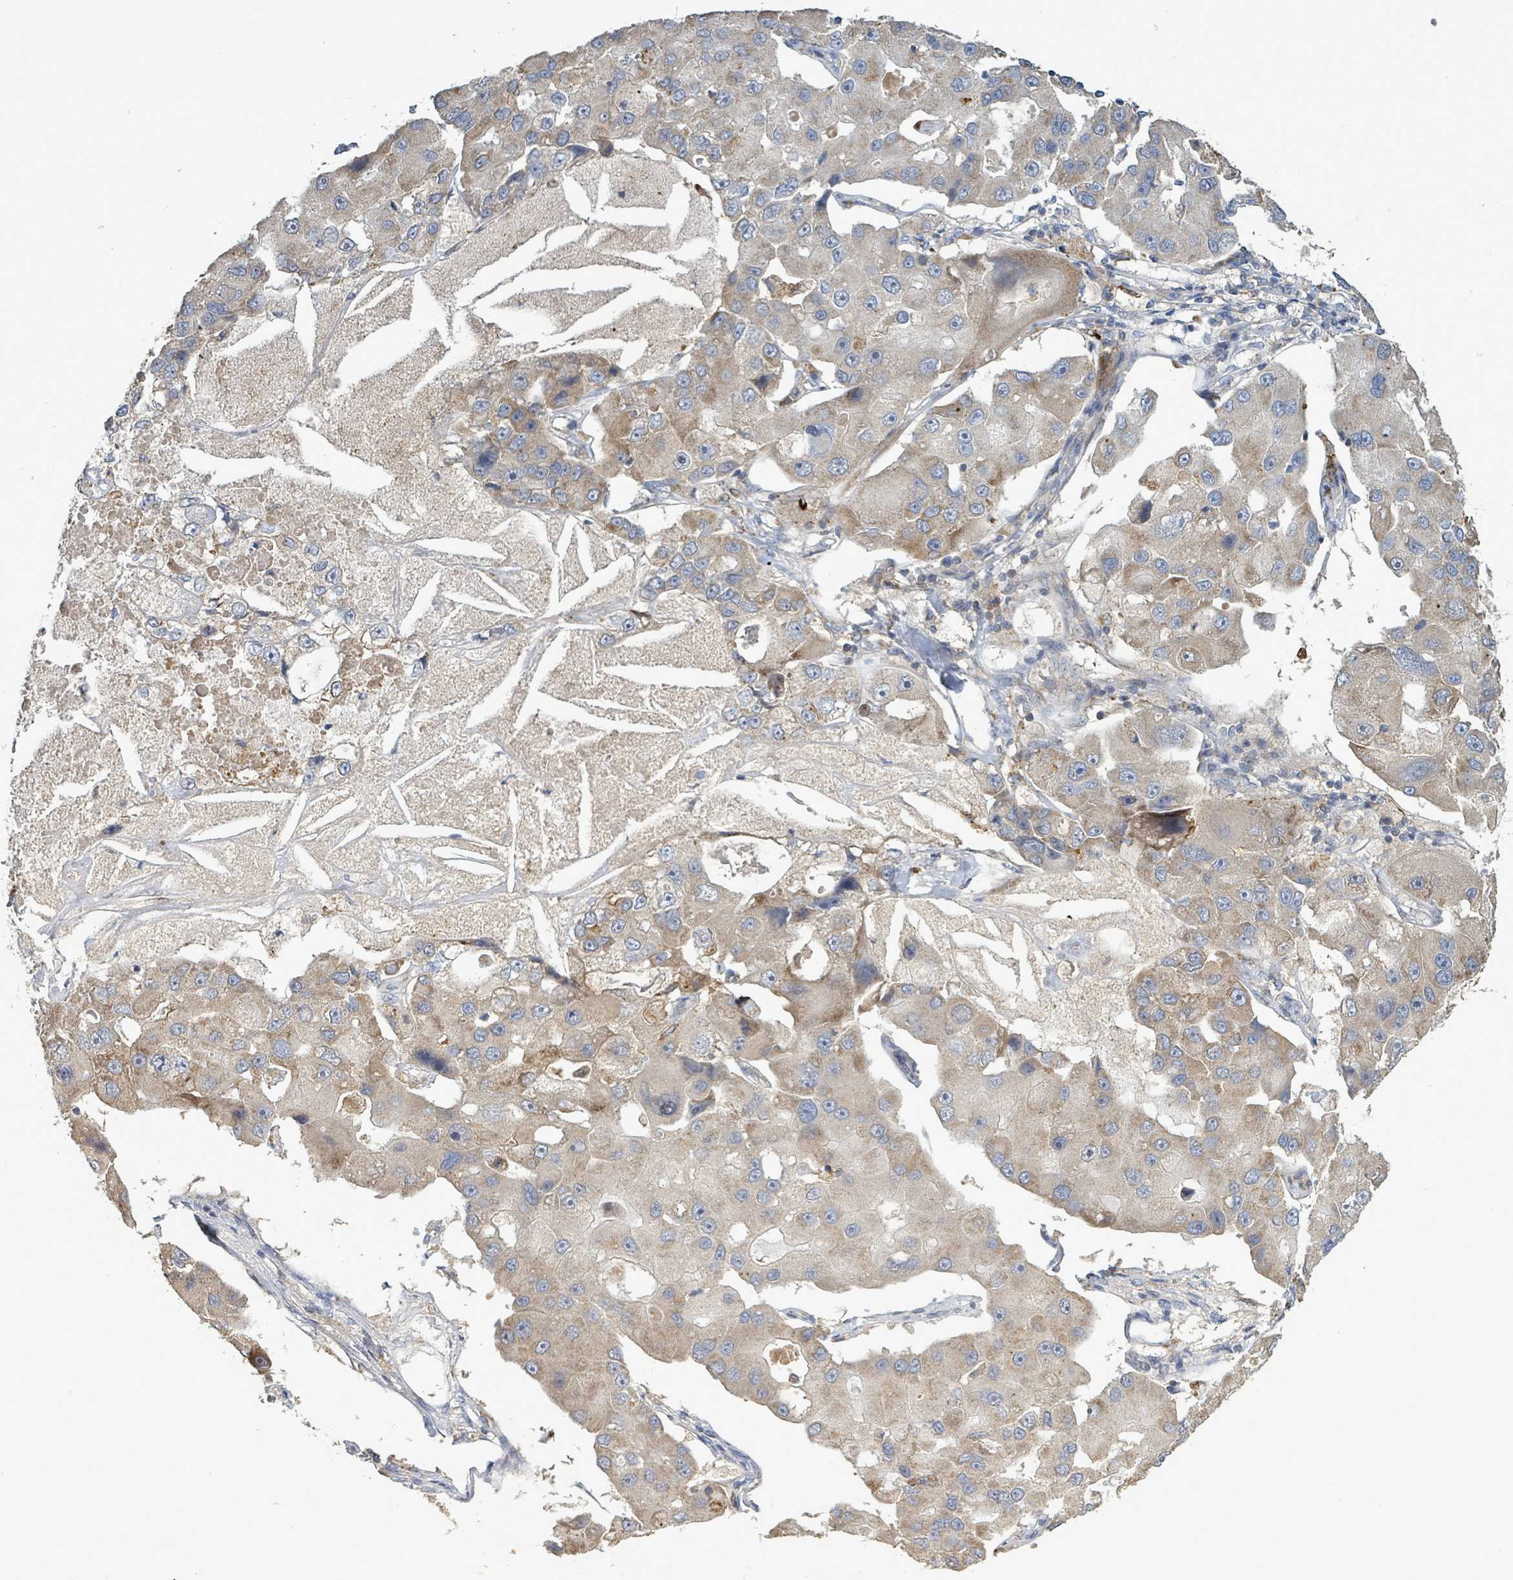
{"staining": {"intensity": "weak", "quantity": "25%-75%", "location": "cytoplasmic/membranous"}, "tissue": "lung cancer", "cell_type": "Tumor cells", "image_type": "cancer", "snomed": [{"axis": "morphology", "description": "Adenocarcinoma, NOS"}, {"axis": "topography", "description": "Lung"}], "caption": "Tumor cells show low levels of weak cytoplasmic/membranous expression in approximately 25%-75% of cells in human lung adenocarcinoma.", "gene": "PLAAT1", "patient": {"sex": "female", "age": 54}}